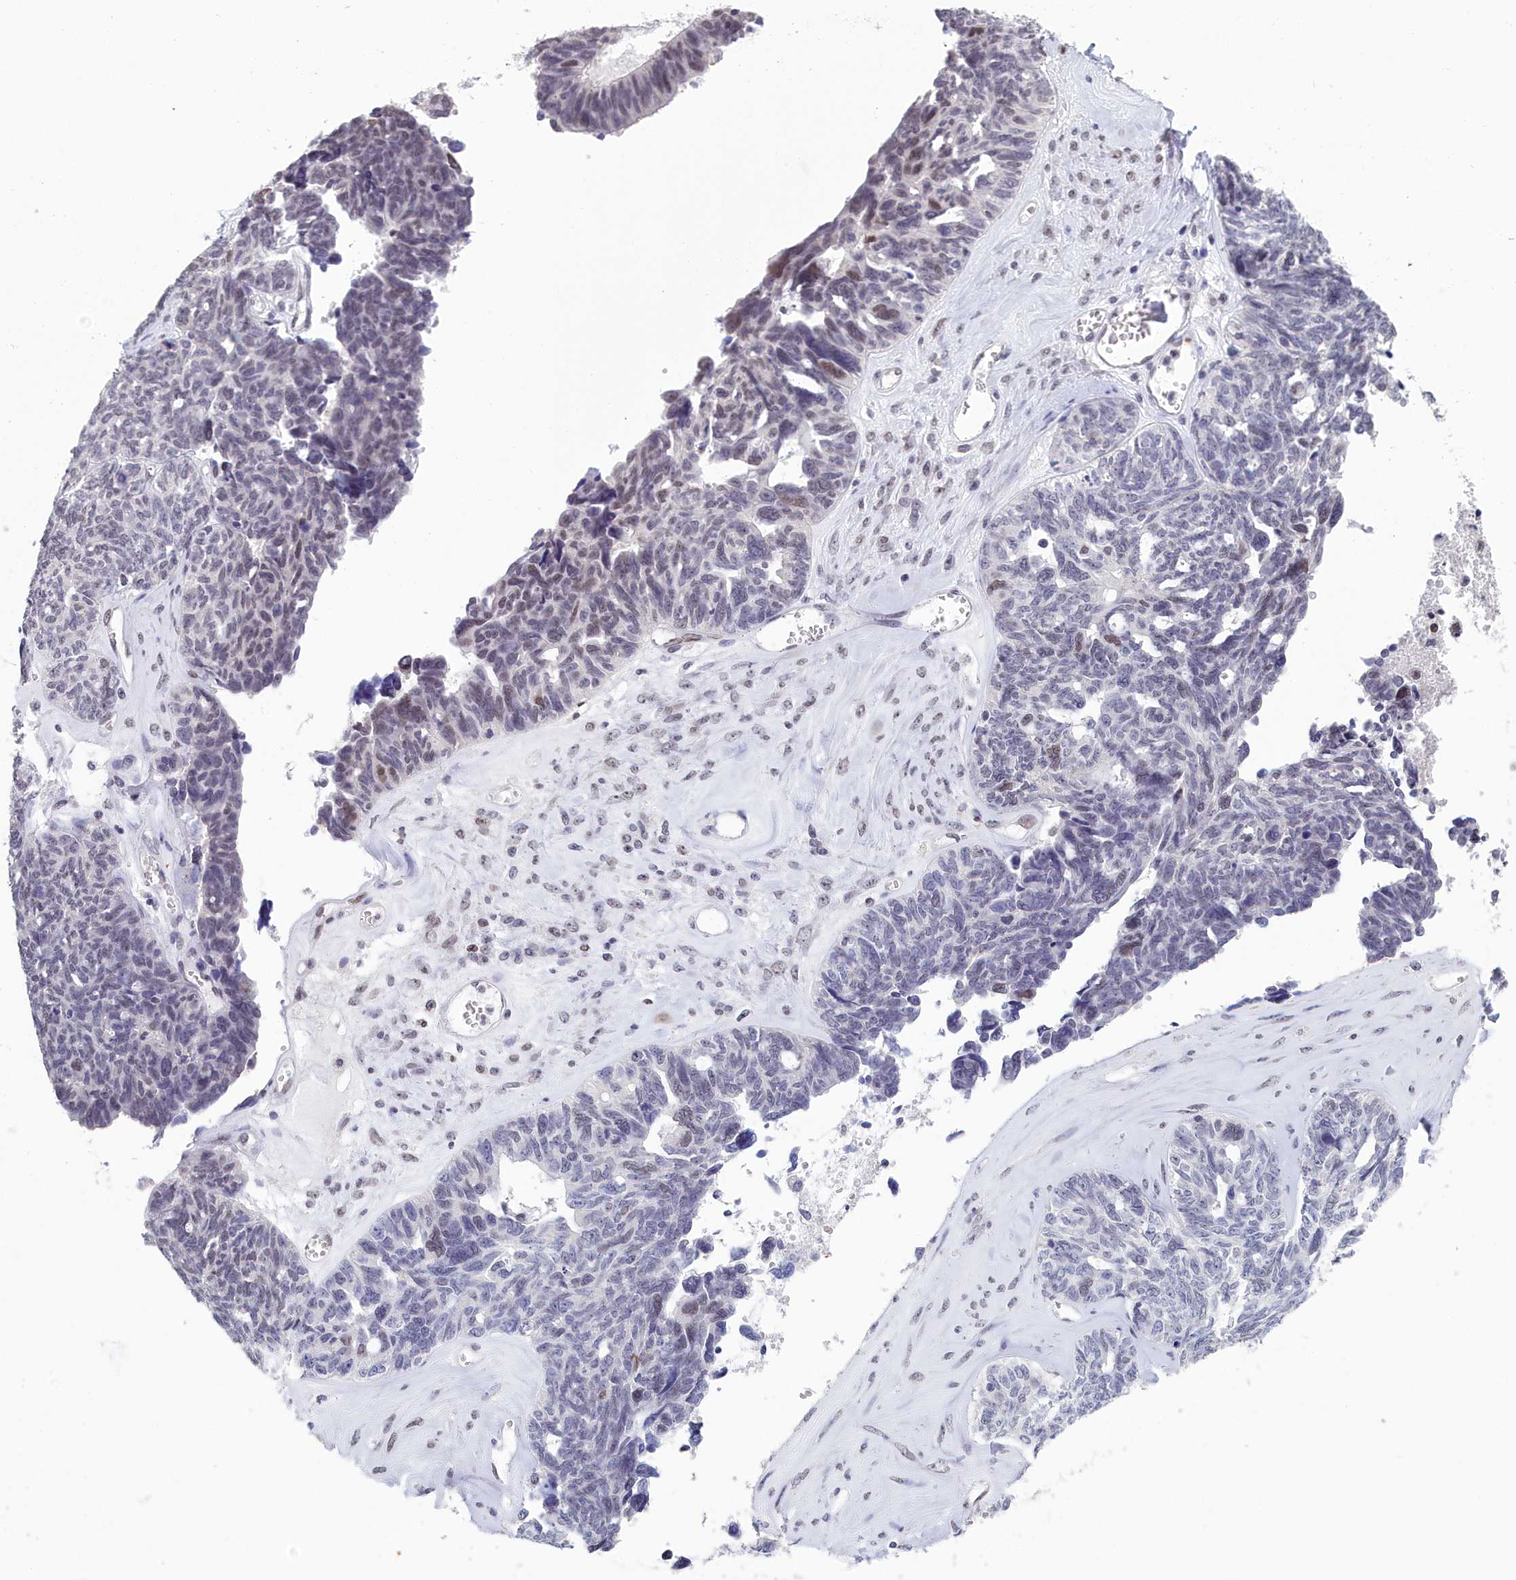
{"staining": {"intensity": "weak", "quantity": "<25%", "location": "nuclear"}, "tissue": "ovarian cancer", "cell_type": "Tumor cells", "image_type": "cancer", "snomed": [{"axis": "morphology", "description": "Cystadenocarcinoma, serous, NOS"}, {"axis": "topography", "description": "Ovary"}], "caption": "This is an immunohistochemistry photomicrograph of serous cystadenocarcinoma (ovarian). There is no expression in tumor cells.", "gene": "CCDC97", "patient": {"sex": "female", "age": 79}}